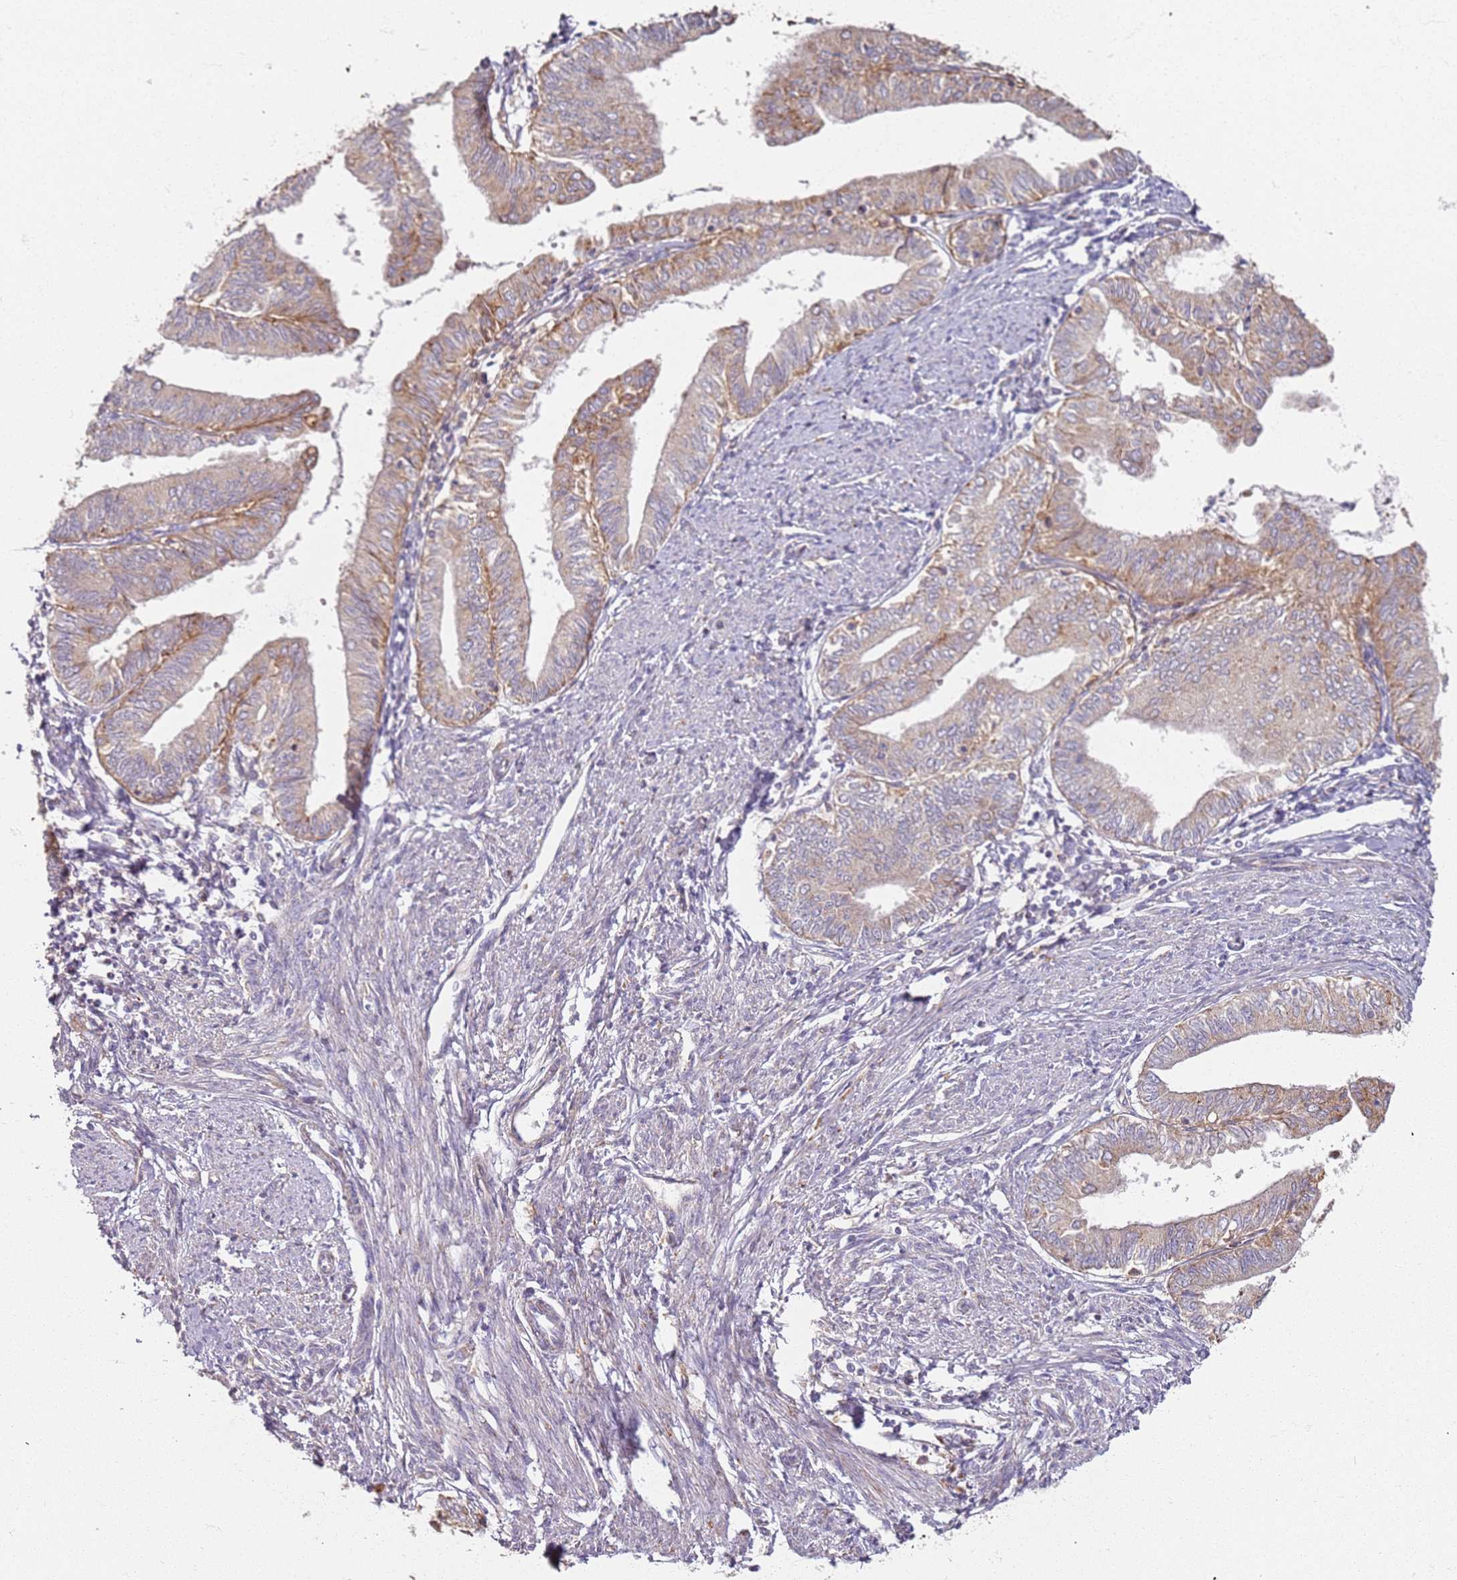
{"staining": {"intensity": "weak", "quantity": "25%-75%", "location": "cytoplasmic/membranous"}, "tissue": "endometrial cancer", "cell_type": "Tumor cells", "image_type": "cancer", "snomed": [{"axis": "morphology", "description": "Adenocarcinoma, NOS"}, {"axis": "topography", "description": "Endometrium"}], "caption": "IHC of human endometrial adenocarcinoma demonstrates low levels of weak cytoplasmic/membranous positivity in about 25%-75% of tumor cells. The staining is performed using DAB (3,3'-diaminobenzidine) brown chromogen to label protein expression. The nuclei are counter-stained blue using hematoxylin.", "gene": "PROKR2", "patient": {"sex": "female", "age": 66}}